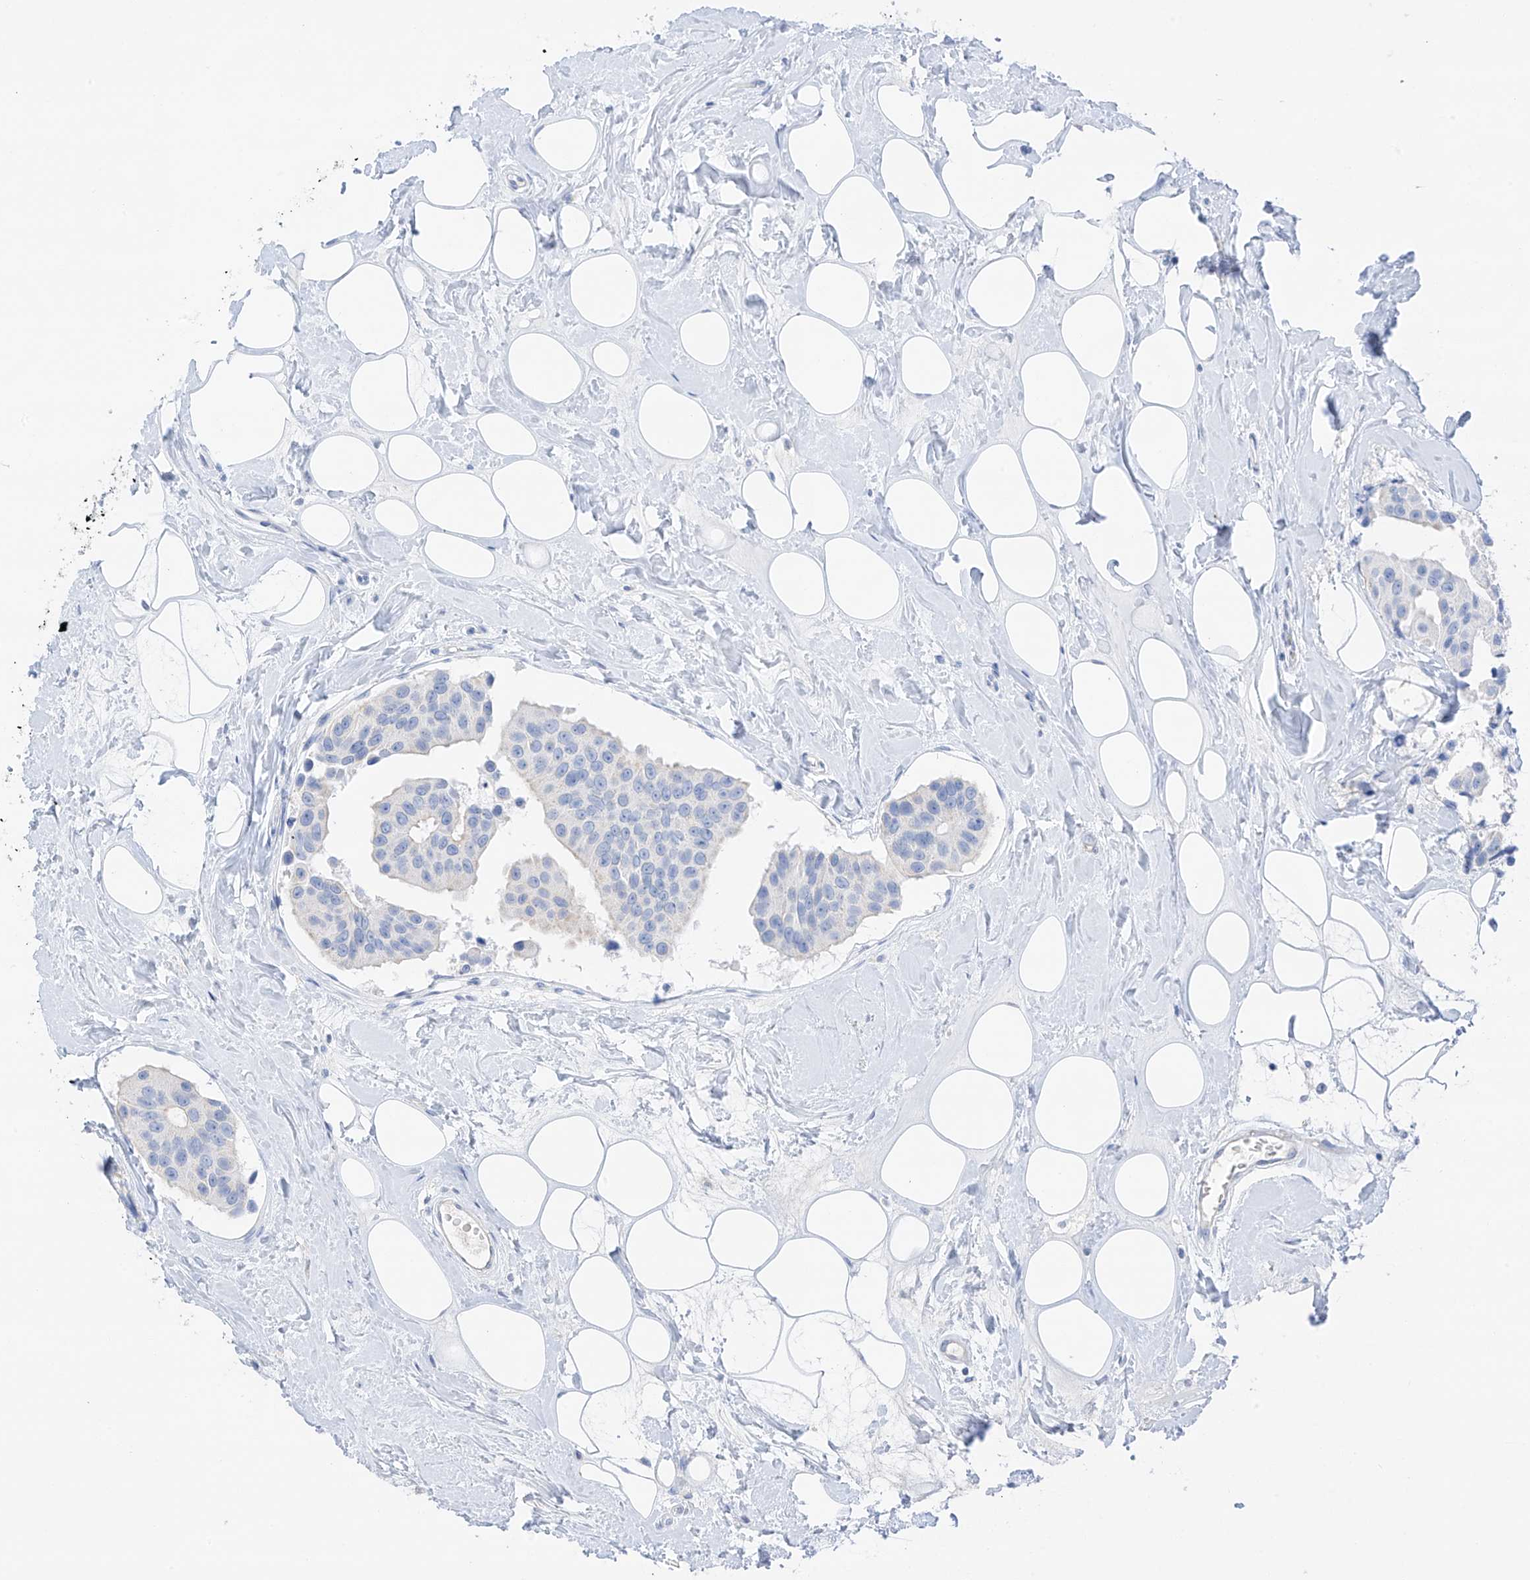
{"staining": {"intensity": "negative", "quantity": "none", "location": "none"}, "tissue": "breast cancer", "cell_type": "Tumor cells", "image_type": "cancer", "snomed": [{"axis": "morphology", "description": "Normal tissue, NOS"}, {"axis": "morphology", "description": "Duct carcinoma"}, {"axis": "topography", "description": "Breast"}], "caption": "This image is of infiltrating ductal carcinoma (breast) stained with immunohistochemistry to label a protein in brown with the nuclei are counter-stained blue. There is no positivity in tumor cells.", "gene": "CAPN13", "patient": {"sex": "female", "age": 39}}